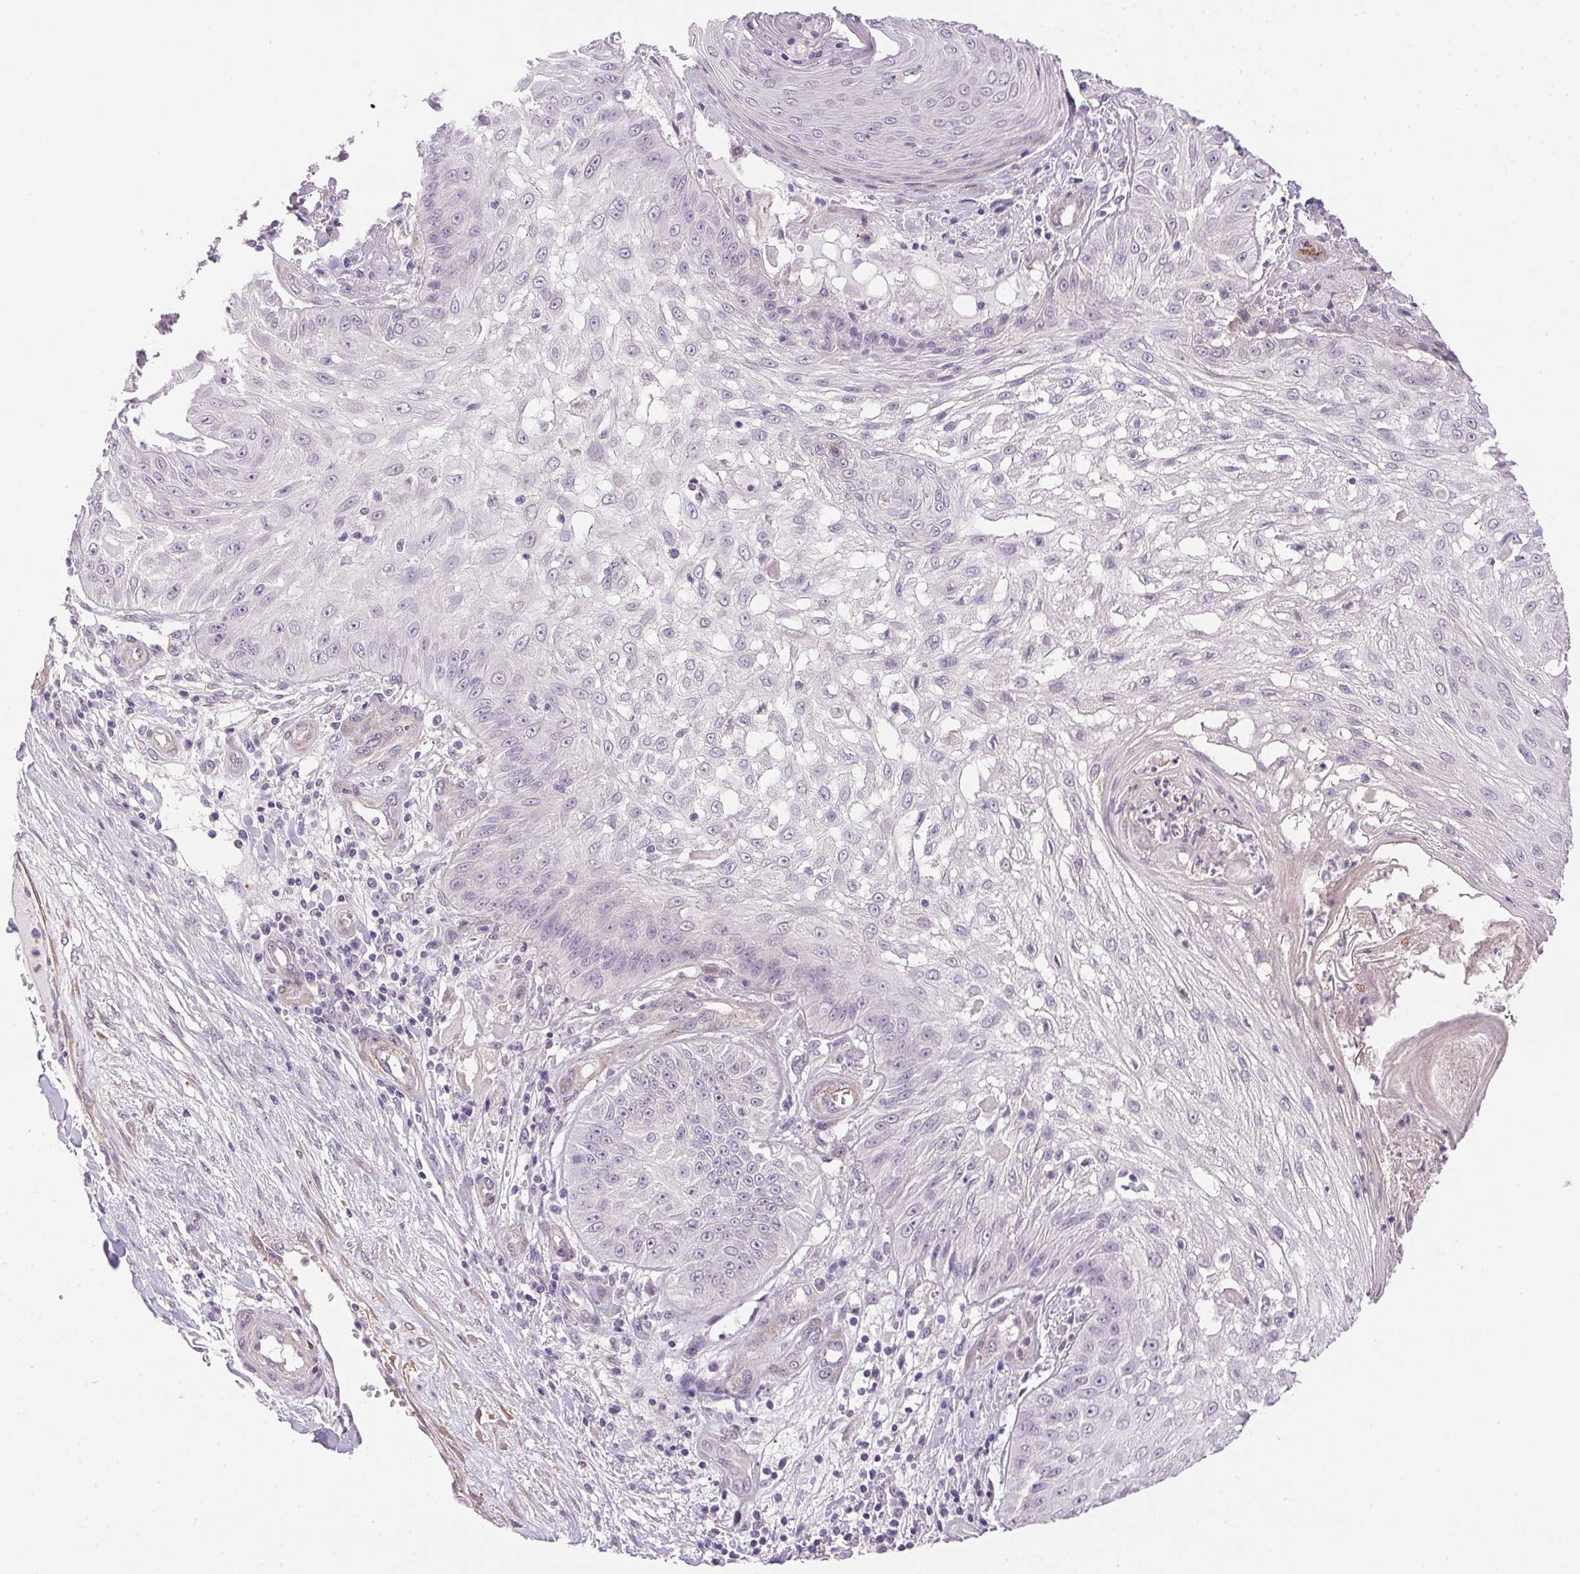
{"staining": {"intensity": "negative", "quantity": "none", "location": "none"}, "tissue": "skin cancer", "cell_type": "Tumor cells", "image_type": "cancer", "snomed": [{"axis": "morphology", "description": "Squamous cell carcinoma, NOS"}, {"axis": "topography", "description": "Skin"}], "caption": "DAB immunohistochemical staining of skin cancer shows no significant positivity in tumor cells.", "gene": "PRL", "patient": {"sex": "male", "age": 70}}